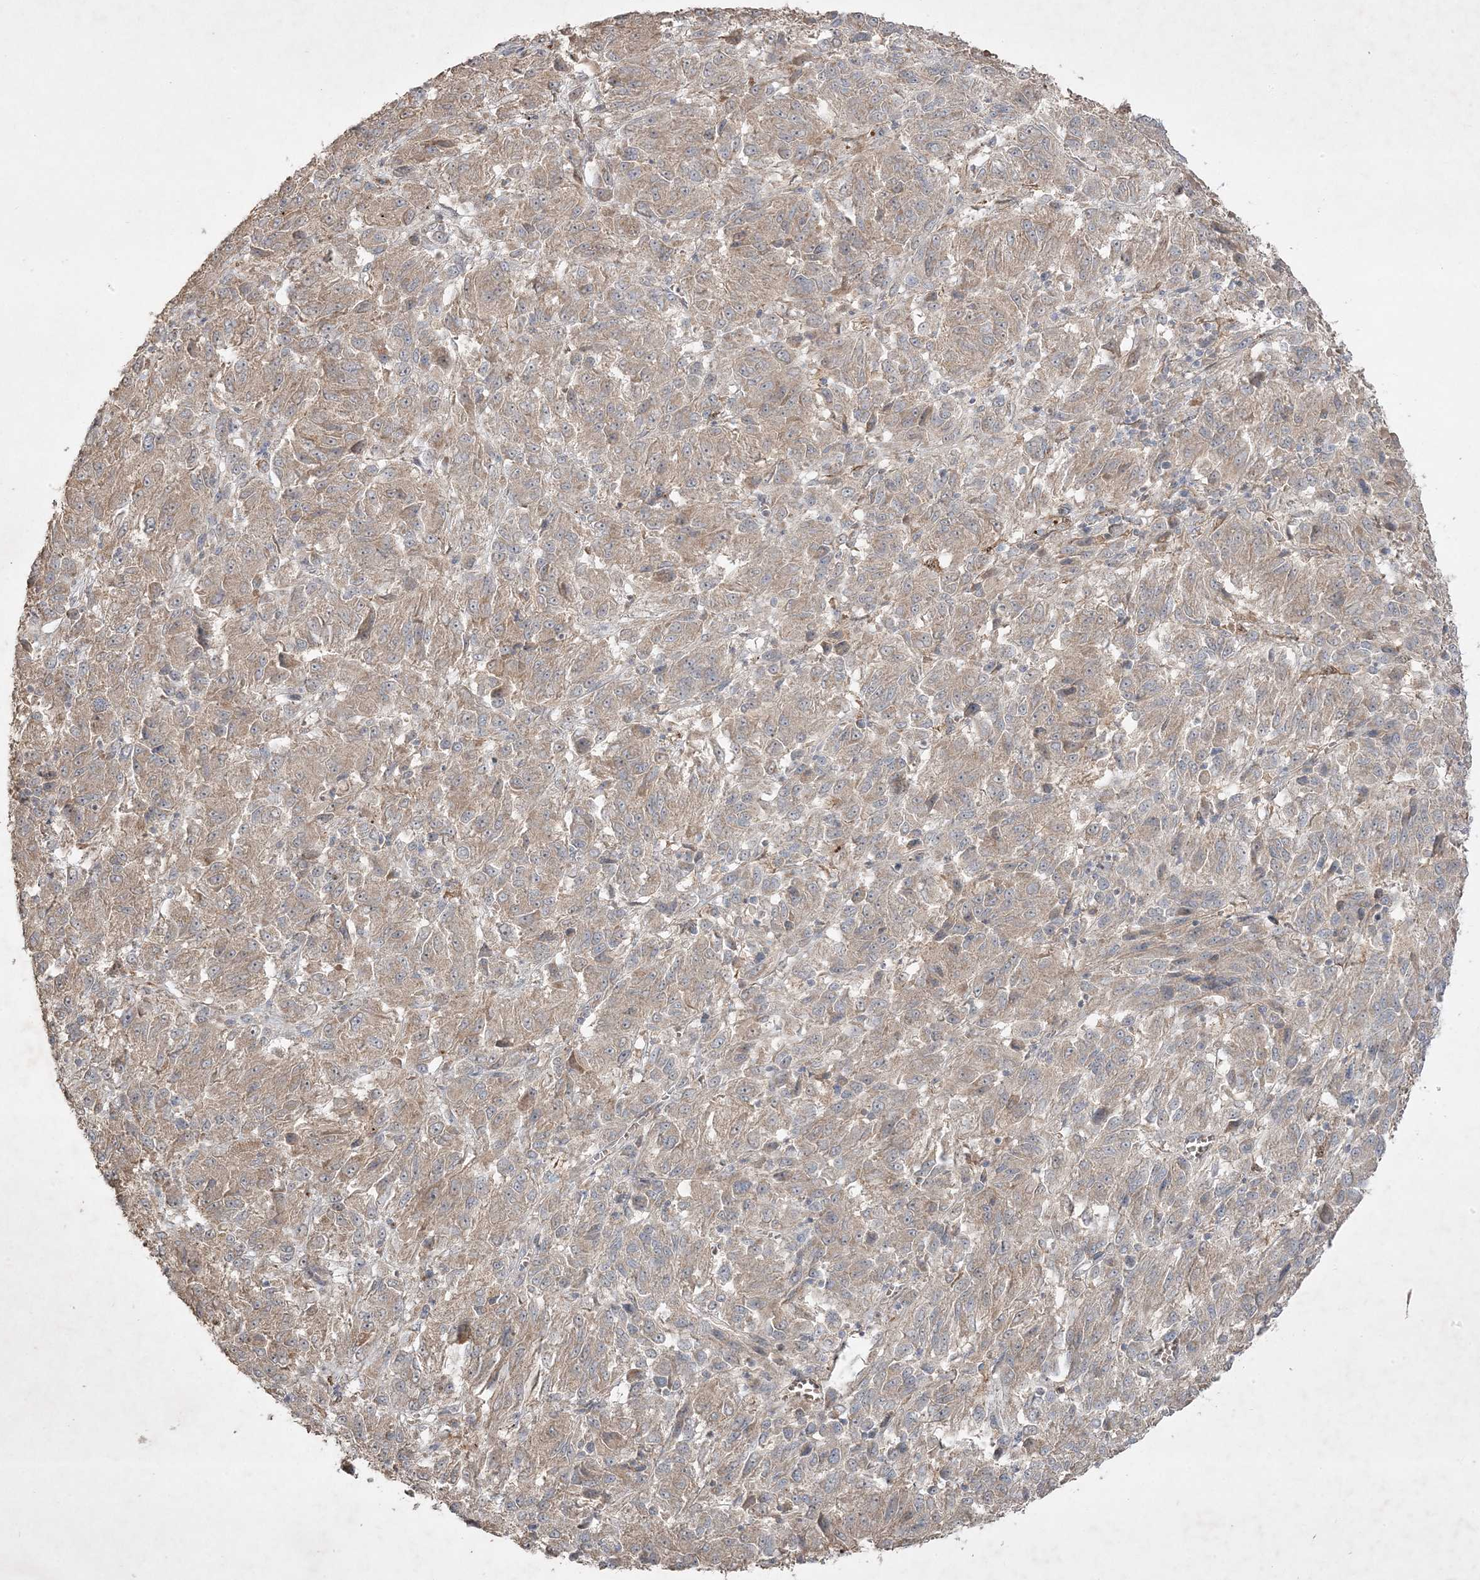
{"staining": {"intensity": "weak", "quantity": "25%-75%", "location": "cytoplasmic/membranous"}, "tissue": "melanoma", "cell_type": "Tumor cells", "image_type": "cancer", "snomed": [{"axis": "morphology", "description": "Malignant melanoma, Metastatic site"}, {"axis": "topography", "description": "Lung"}], "caption": "Immunohistochemistry micrograph of neoplastic tissue: human malignant melanoma (metastatic site) stained using immunohistochemistry (IHC) reveals low levels of weak protein expression localized specifically in the cytoplasmic/membranous of tumor cells, appearing as a cytoplasmic/membranous brown color.", "gene": "RGL4", "patient": {"sex": "male", "age": 64}}